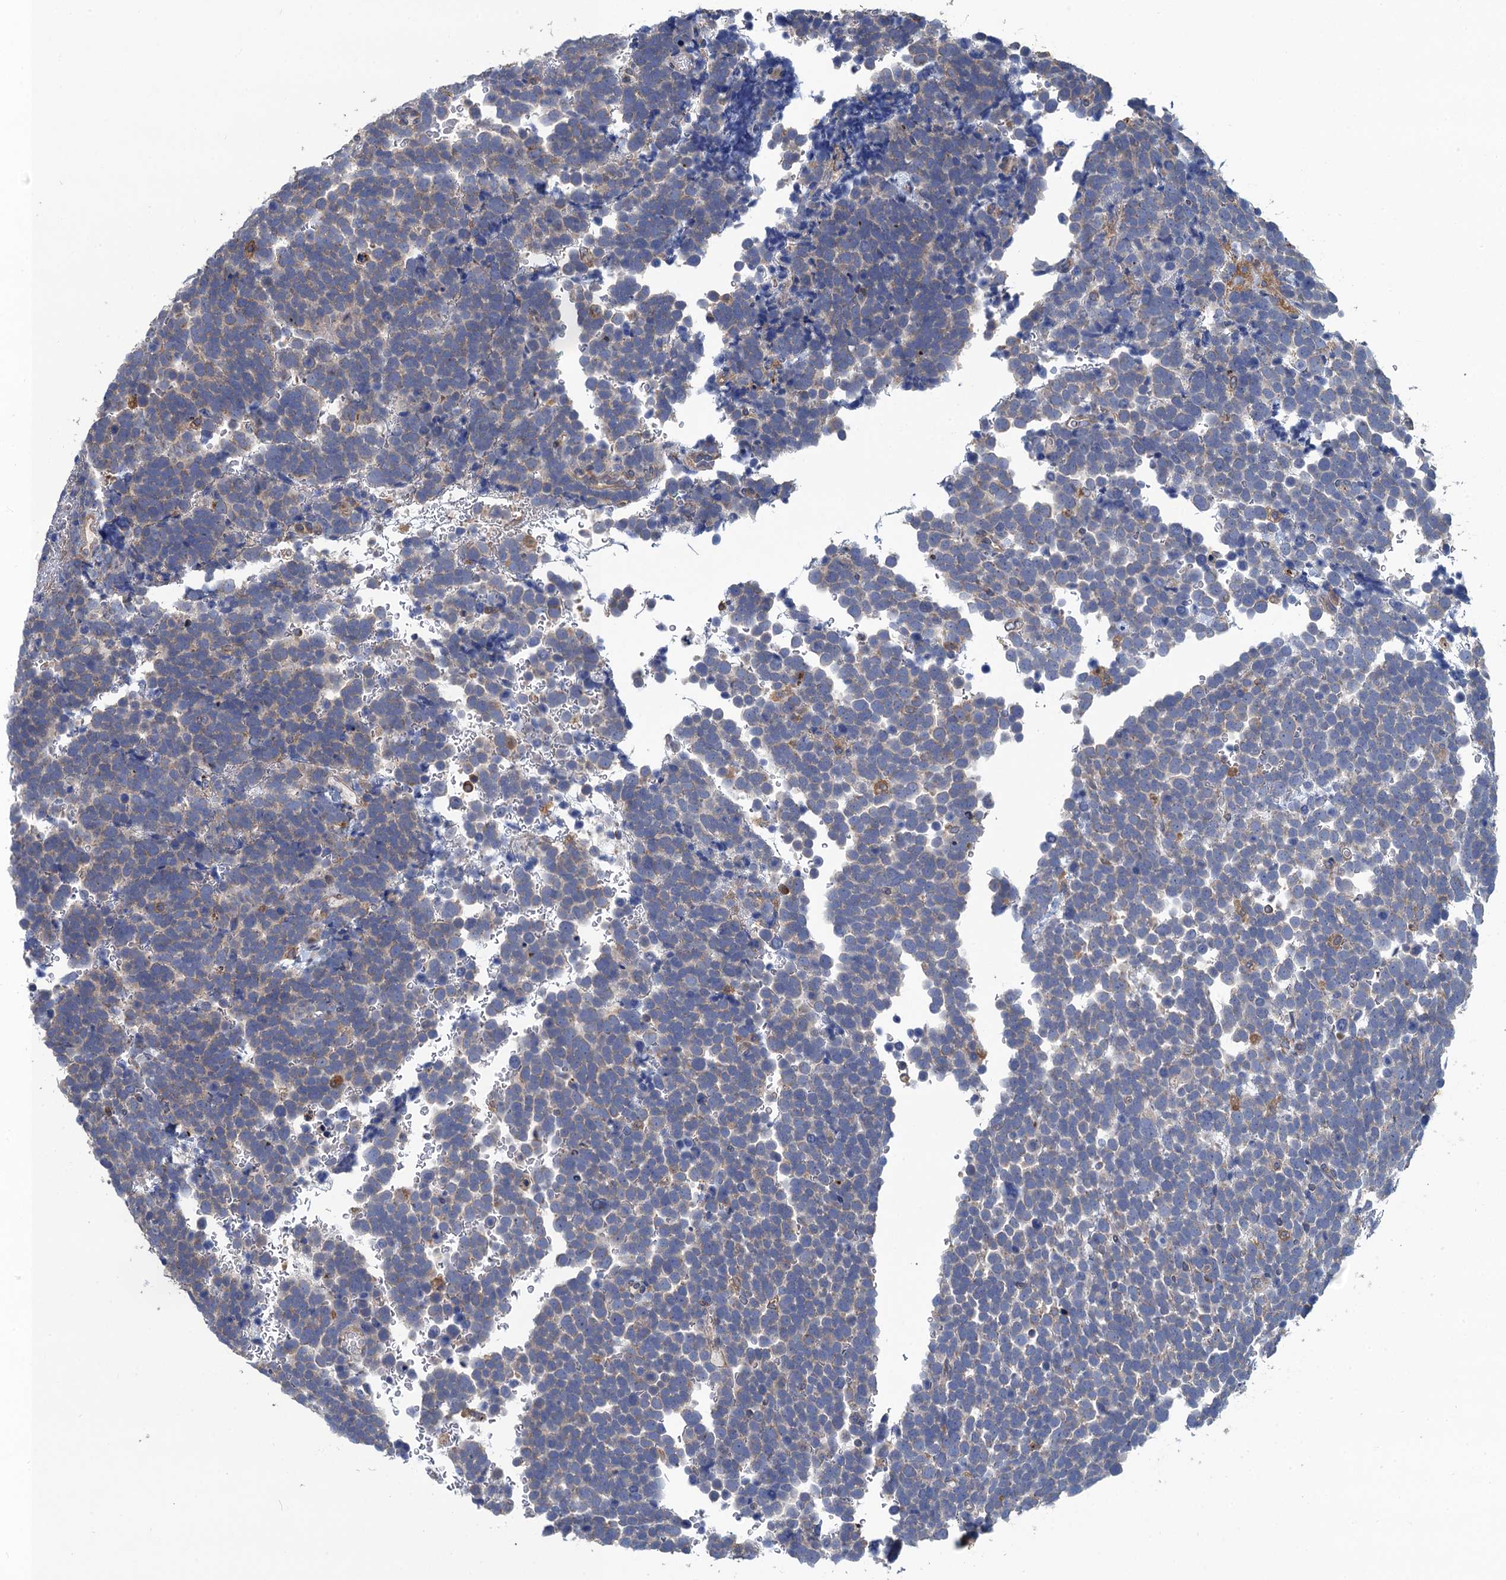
{"staining": {"intensity": "negative", "quantity": "none", "location": "none"}, "tissue": "urothelial cancer", "cell_type": "Tumor cells", "image_type": "cancer", "snomed": [{"axis": "morphology", "description": "Urothelial carcinoma, High grade"}, {"axis": "topography", "description": "Urinary bladder"}], "caption": "The micrograph displays no significant positivity in tumor cells of high-grade urothelial carcinoma.", "gene": "SNAP29", "patient": {"sex": "female", "age": 82}}